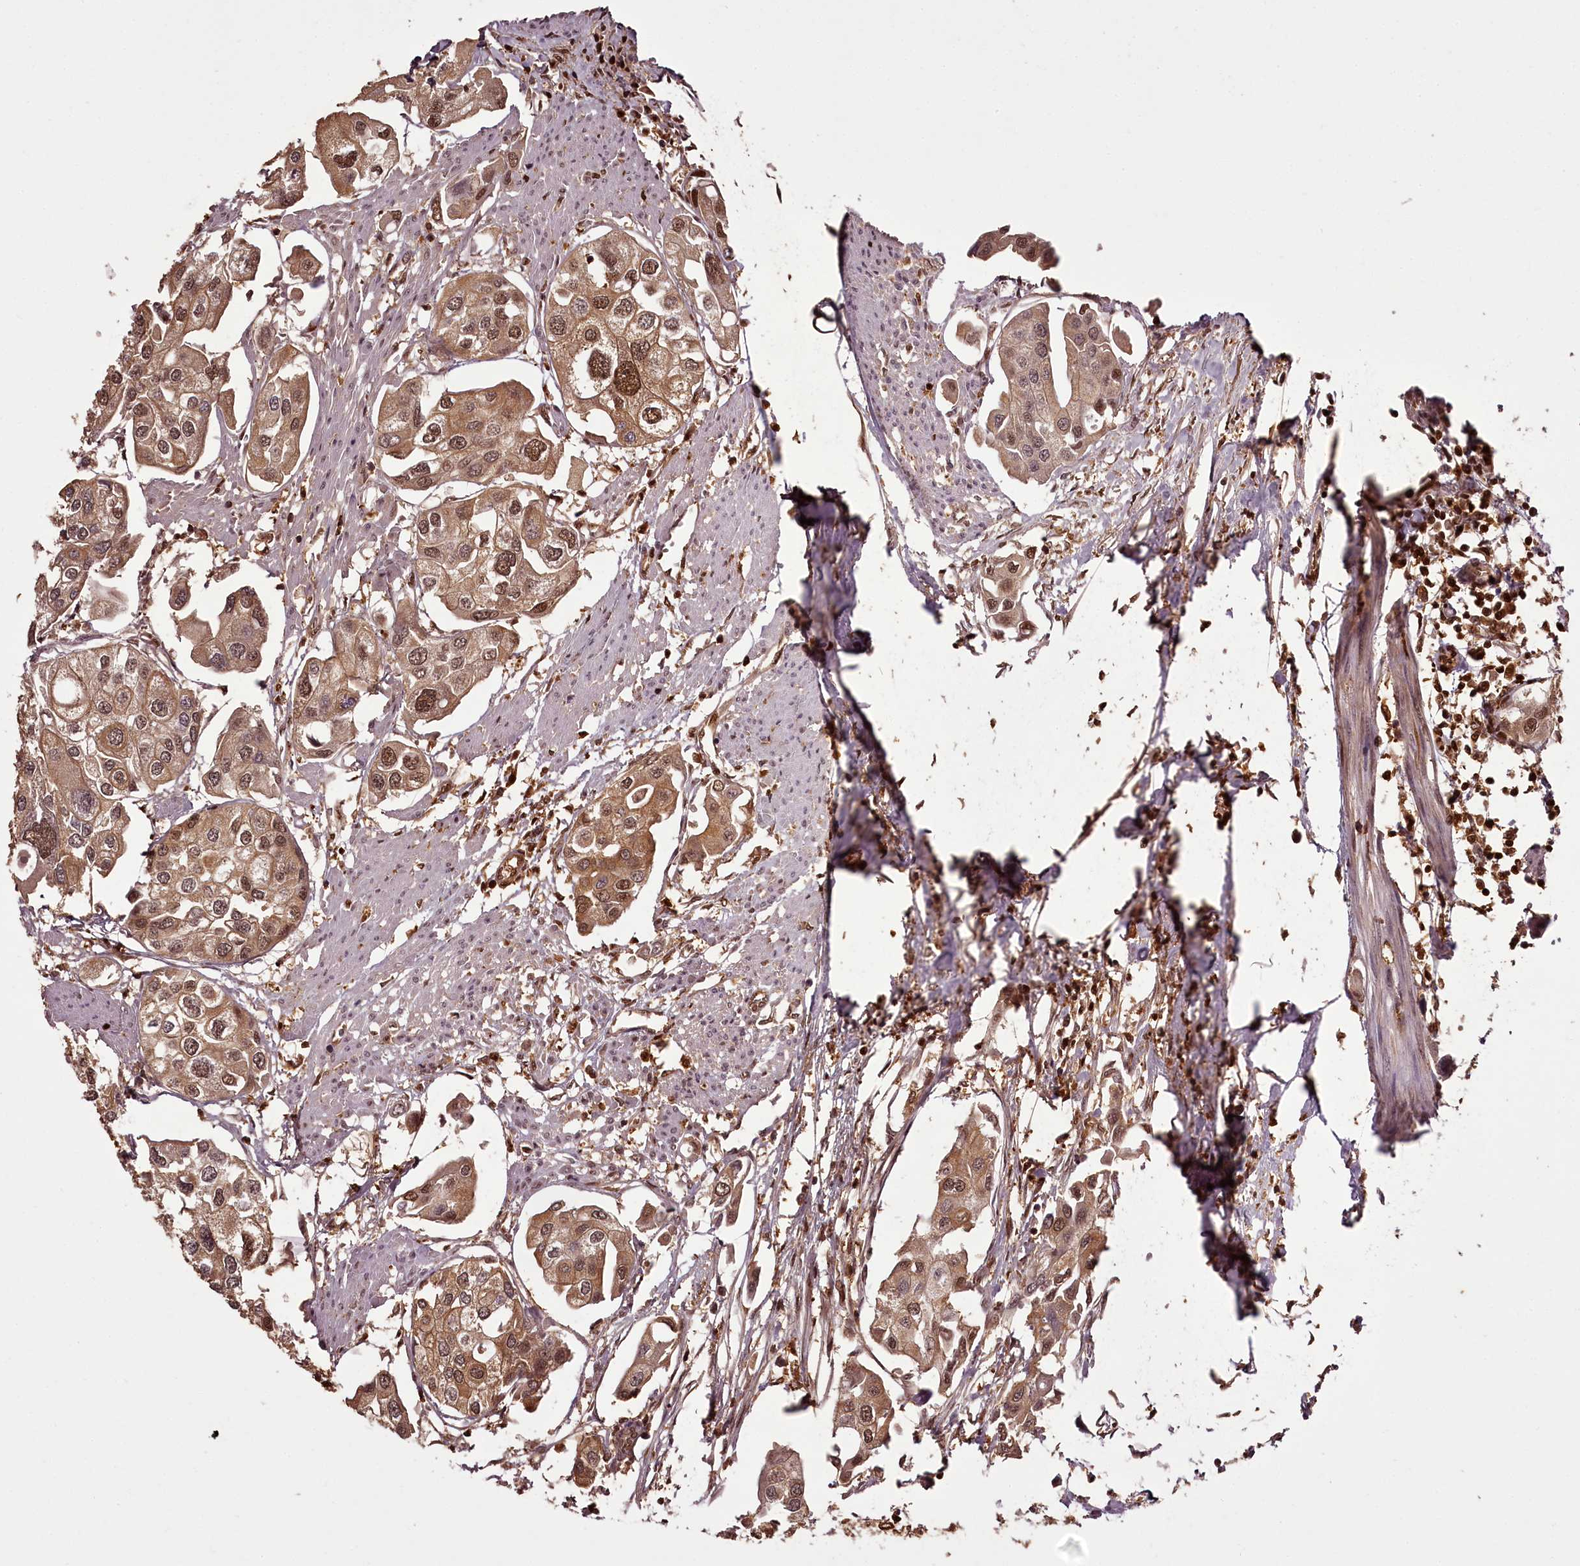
{"staining": {"intensity": "moderate", "quantity": "25%-75%", "location": "cytoplasmic/membranous,nuclear"}, "tissue": "urothelial cancer", "cell_type": "Tumor cells", "image_type": "cancer", "snomed": [{"axis": "morphology", "description": "Urothelial carcinoma, High grade"}, {"axis": "topography", "description": "Urinary bladder"}], "caption": "This is a photomicrograph of IHC staining of urothelial cancer, which shows moderate positivity in the cytoplasmic/membranous and nuclear of tumor cells.", "gene": "NPRL2", "patient": {"sex": "male", "age": 64}}